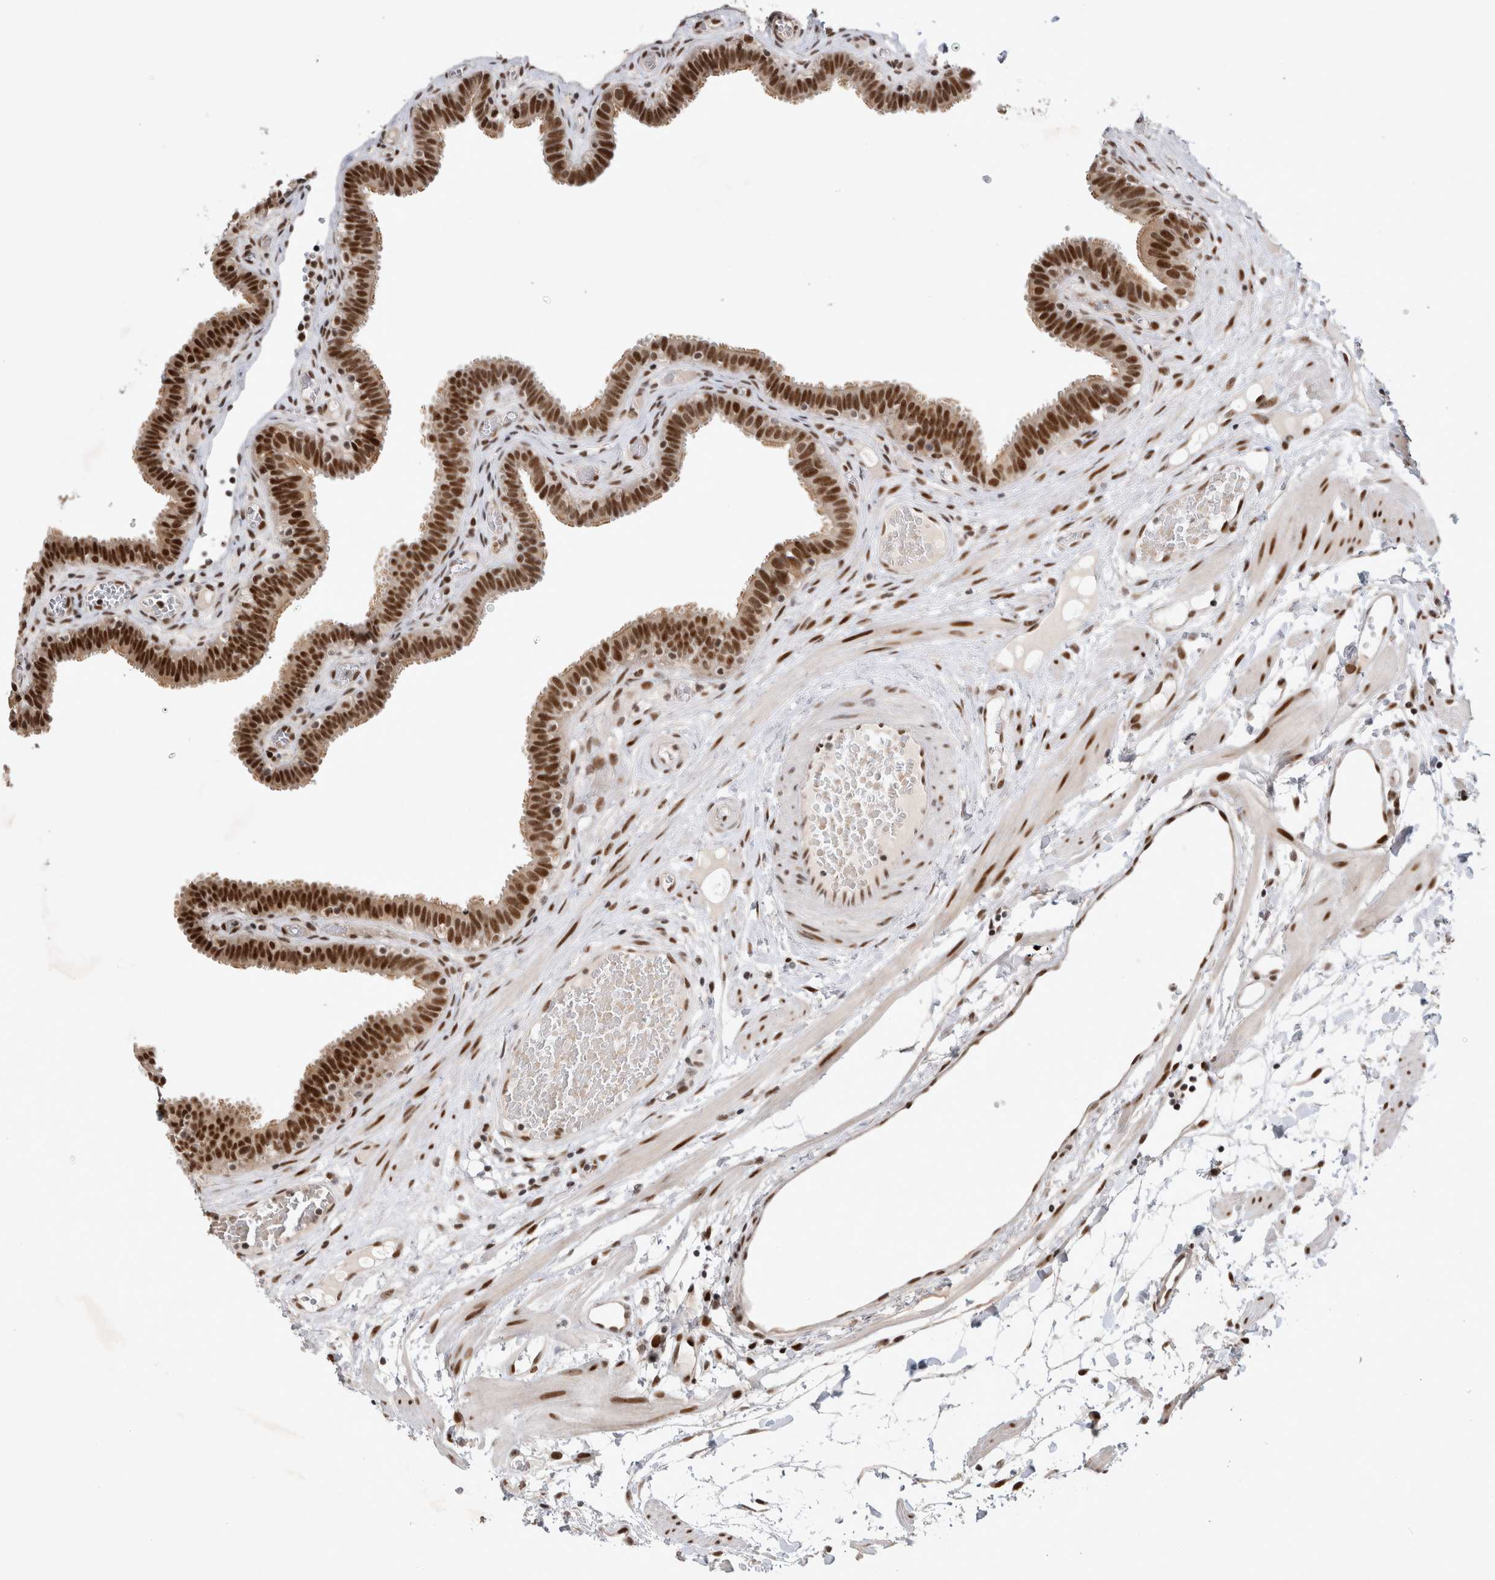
{"staining": {"intensity": "strong", "quantity": ">75%", "location": "nuclear"}, "tissue": "fallopian tube", "cell_type": "Glandular cells", "image_type": "normal", "snomed": [{"axis": "morphology", "description": "Normal tissue, NOS"}, {"axis": "topography", "description": "Fallopian tube"}, {"axis": "topography", "description": "Placenta"}], "caption": "A high amount of strong nuclear positivity is present in about >75% of glandular cells in benign fallopian tube. The staining was performed using DAB (3,3'-diaminobenzidine), with brown indicating positive protein expression. Nuclei are stained blue with hematoxylin.", "gene": "HESX1", "patient": {"sex": "female", "age": 32}}